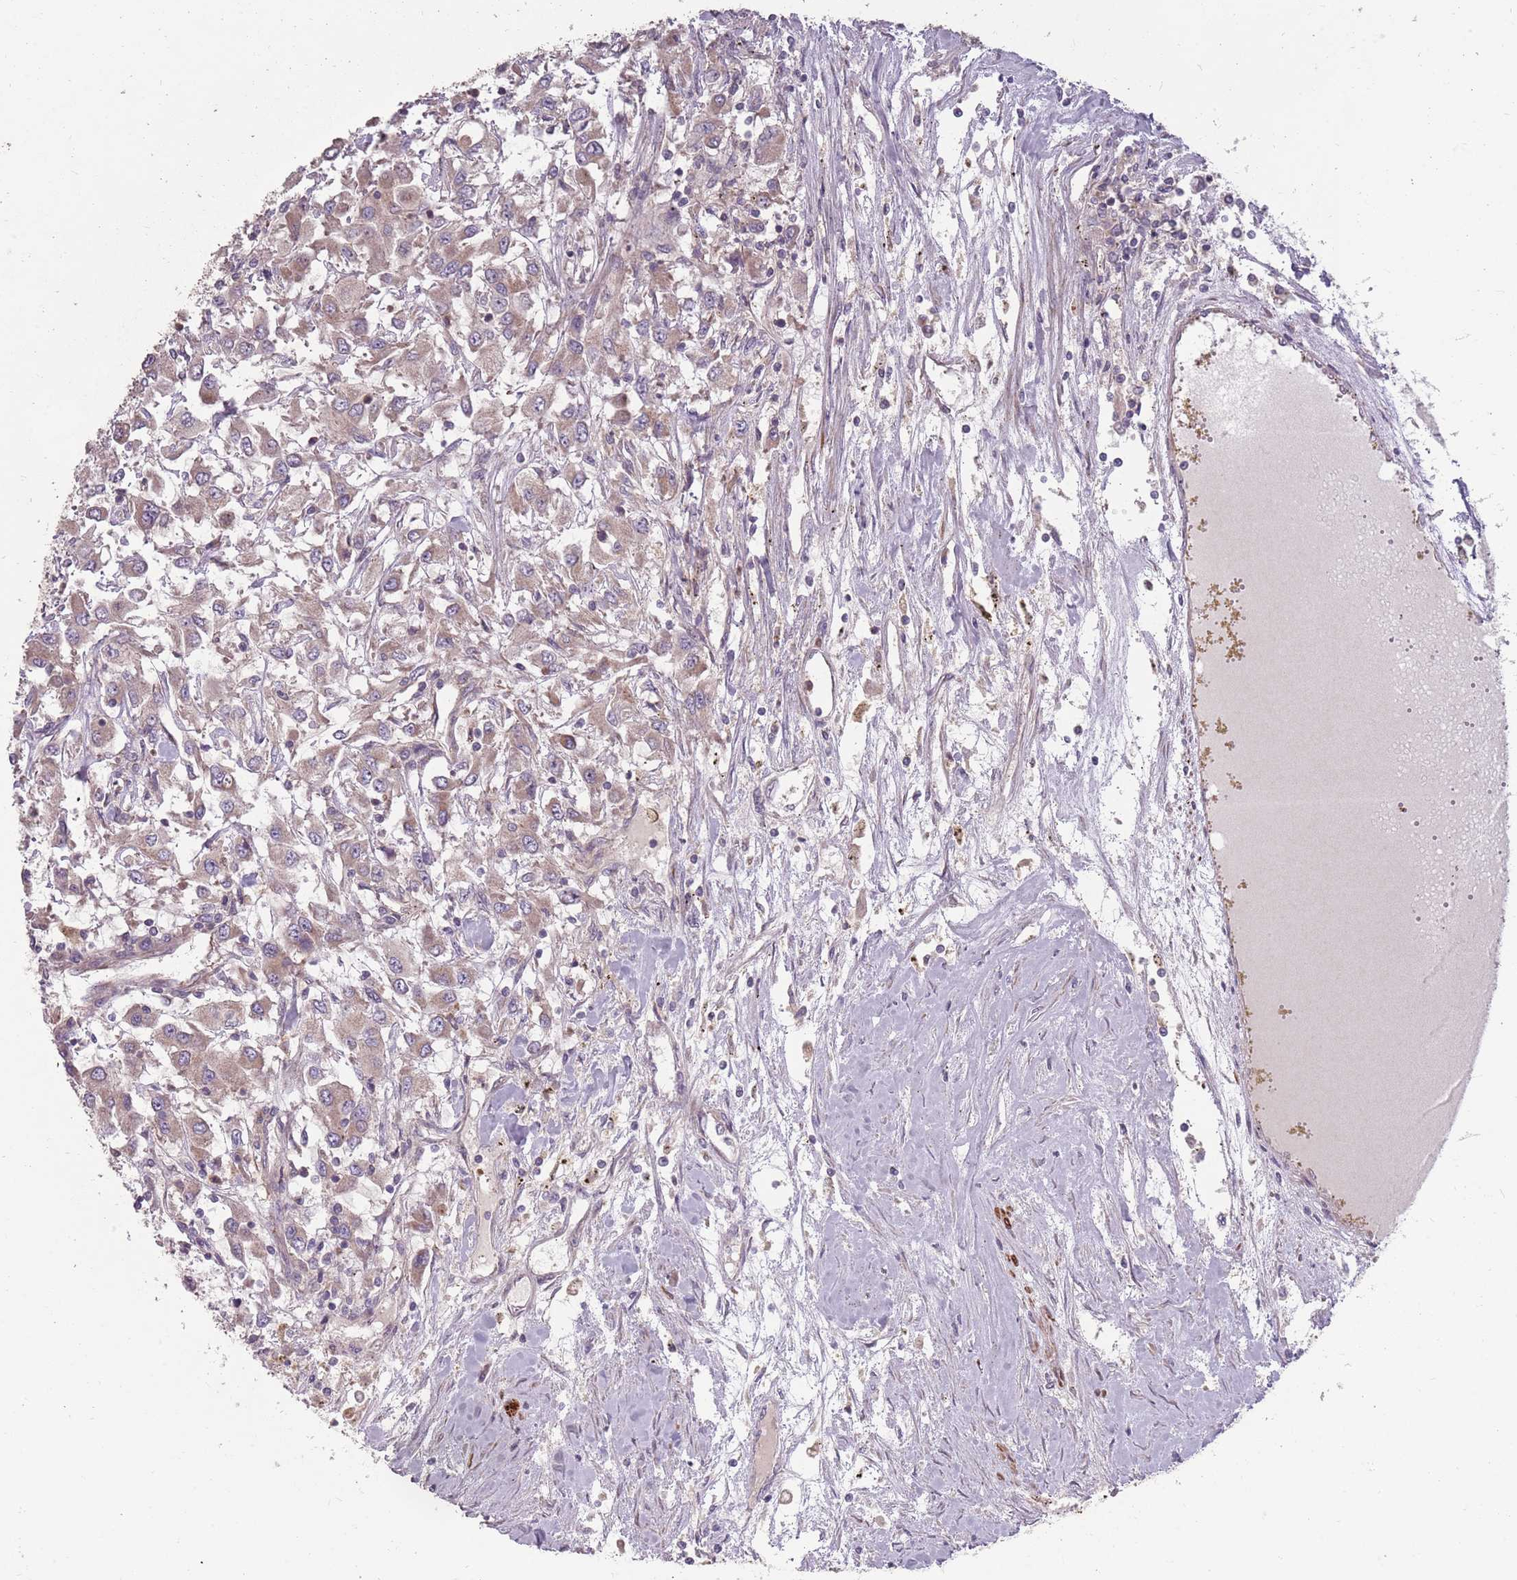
{"staining": {"intensity": "weak", "quantity": "<25%", "location": "cytoplasmic/membranous"}, "tissue": "renal cancer", "cell_type": "Tumor cells", "image_type": "cancer", "snomed": [{"axis": "morphology", "description": "Adenocarcinoma, NOS"}, {"axis": "topography", "description": "Kidney"}], "caption": "The micrograph displays no significant staining in tumor cells of adenocarcinoma (renal). Nuclei are stained in blue.", "gene": "PLD6", "patient": {"sex": "female", "age": 67}}